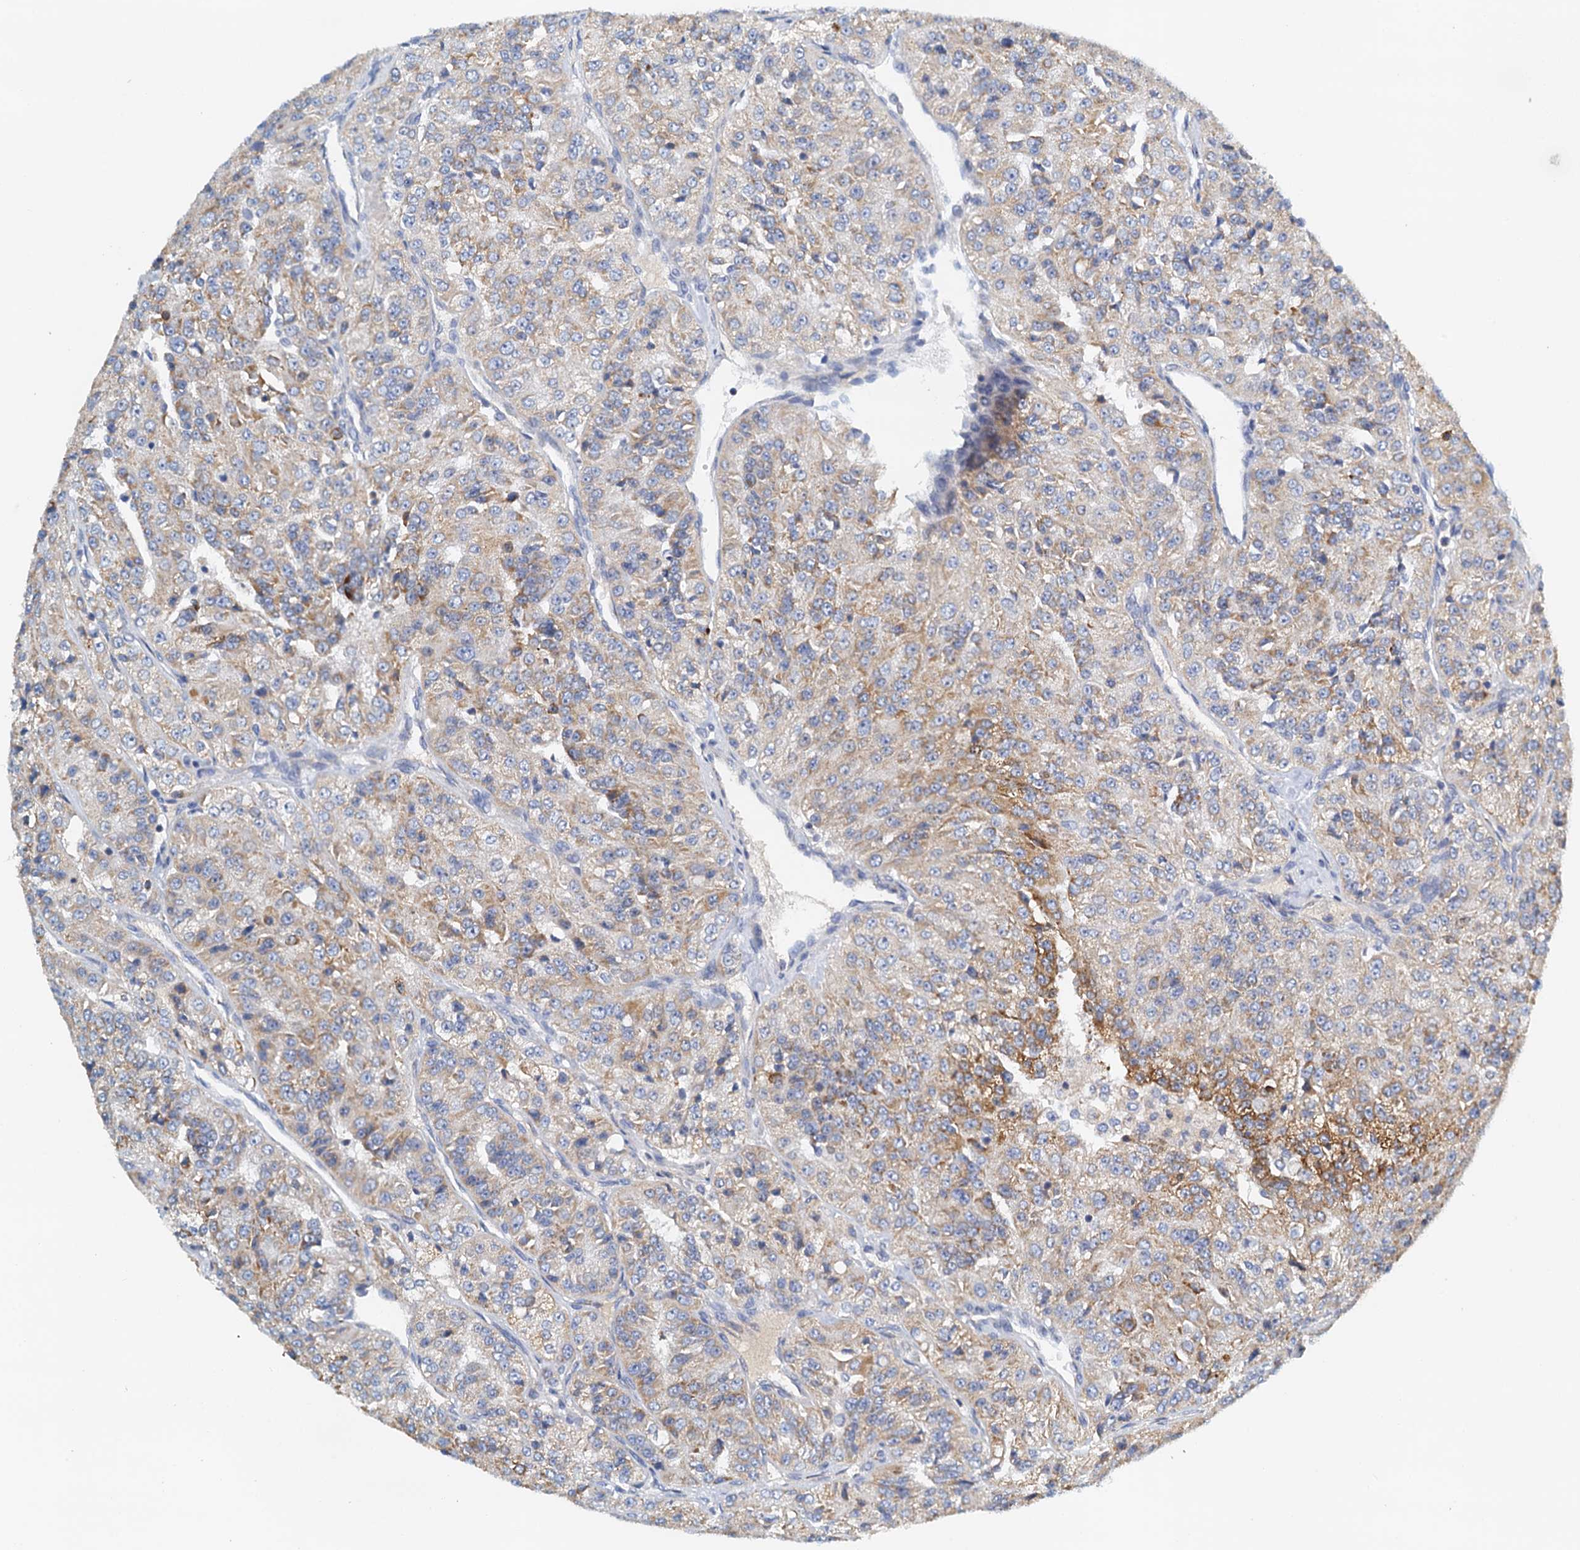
{"staining": {"intensity": "moderate", "quantity": "25%-75%", "location": "cytoplasmic/membranous"}, "tissue": "renal cancer", "cell_type": "Tumor cells", "image_type": "cancer", "snomed": [{"axis": "morphology", "description": "Adenocarcinoma, NOS"}, {"axis": "topography", "description": "Kidney"}], "caption": "Immunohistochemistry image of neoplastic tissue: renal cancer (adenocarcinoma) stained using immunohistochemistry (IHC) displays medium levels of moderate protein expression localized specifically in the cytoplasmic/membranous of tumor cells, appearing as a cytoplasmic/membranous brown color.", "gene": "POC1A", "patient": {"sex": "female", "age": 63}}